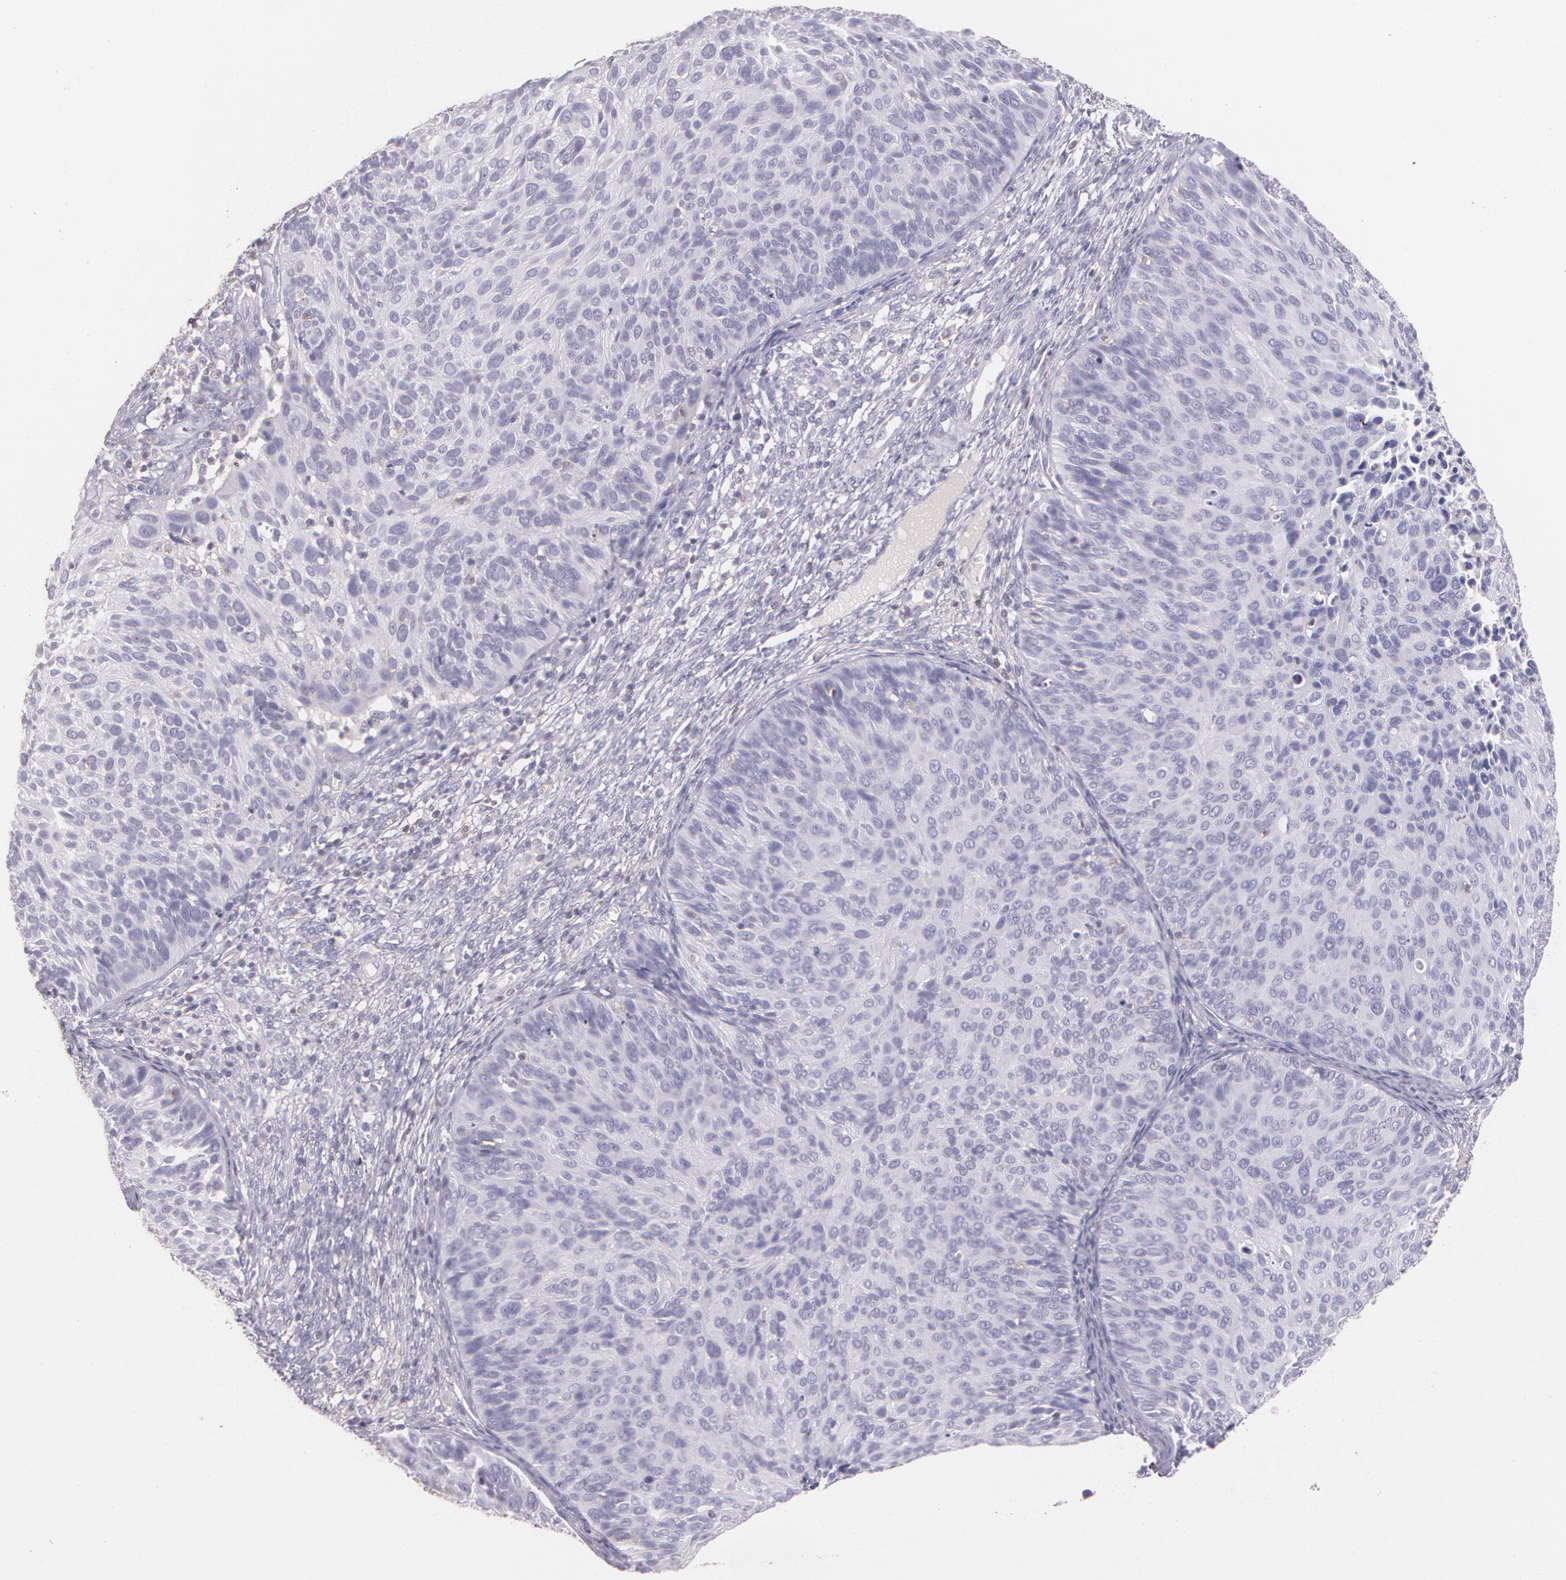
{"staining": {"intensity": "negative", "quantity": "none", "location": "none"}, "tissue": "cervical cancer", "cell_type": "Tumor cells", "image_type": "cancer", "snomed": [{"axis": "morphology", "description": "Squamous cell carcinoma, NOS"}, {"axis": "topography", "description": "Cervix"}], "caption": "A micrograph of cervical cancer stained for a protein reveals no brown staining in tumor cells. (DAB immunohistochemistry with hematoxylin counter stain).", "gene": "TGFBR1", "patient": {"sex": "female", "age": 34}}